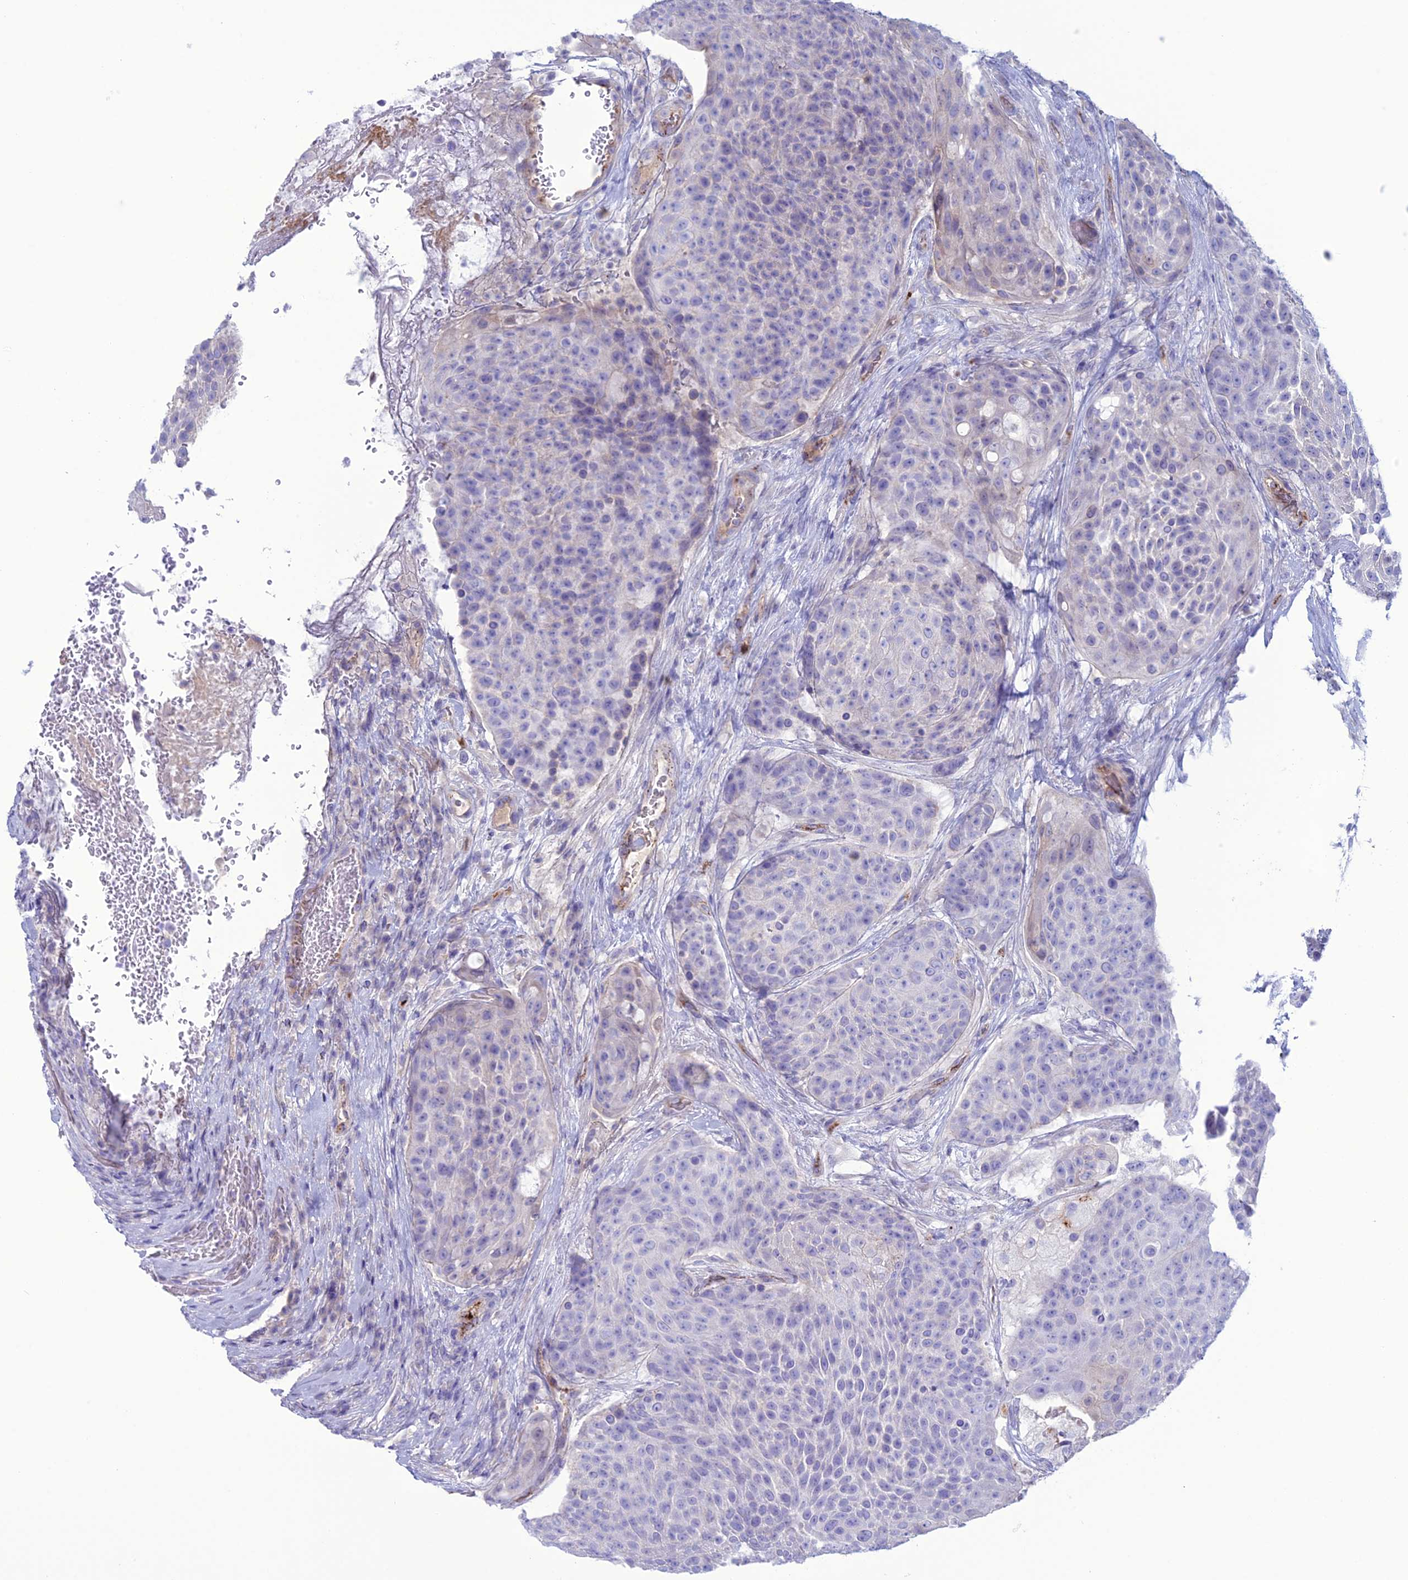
{"staining": {"intensity": "negative", "quantity": "none", "location": "none"}, "tissue": "urothelial cancer", "cell_type": "Tumor cells", "image_type": "cancer", "snomed": [{"axis": "morphology", "description": "Urothelial carcinoma, High grade"}, {"axis": "topography", "description": "Urinary bladder"}], "caption": "High magnification brightfield microscopy of high-grade urothelial carcinoma stained with DAB (3,3'-diaminobenzidine) (brown) and counterstained with hematoxylin (blue): tumor cells show no significant staining. (Brightfield microscopy of DAB IHC at high magnification).", "gene": "CDC42EP5", "patient": {"sex": "female", "age": 63}}